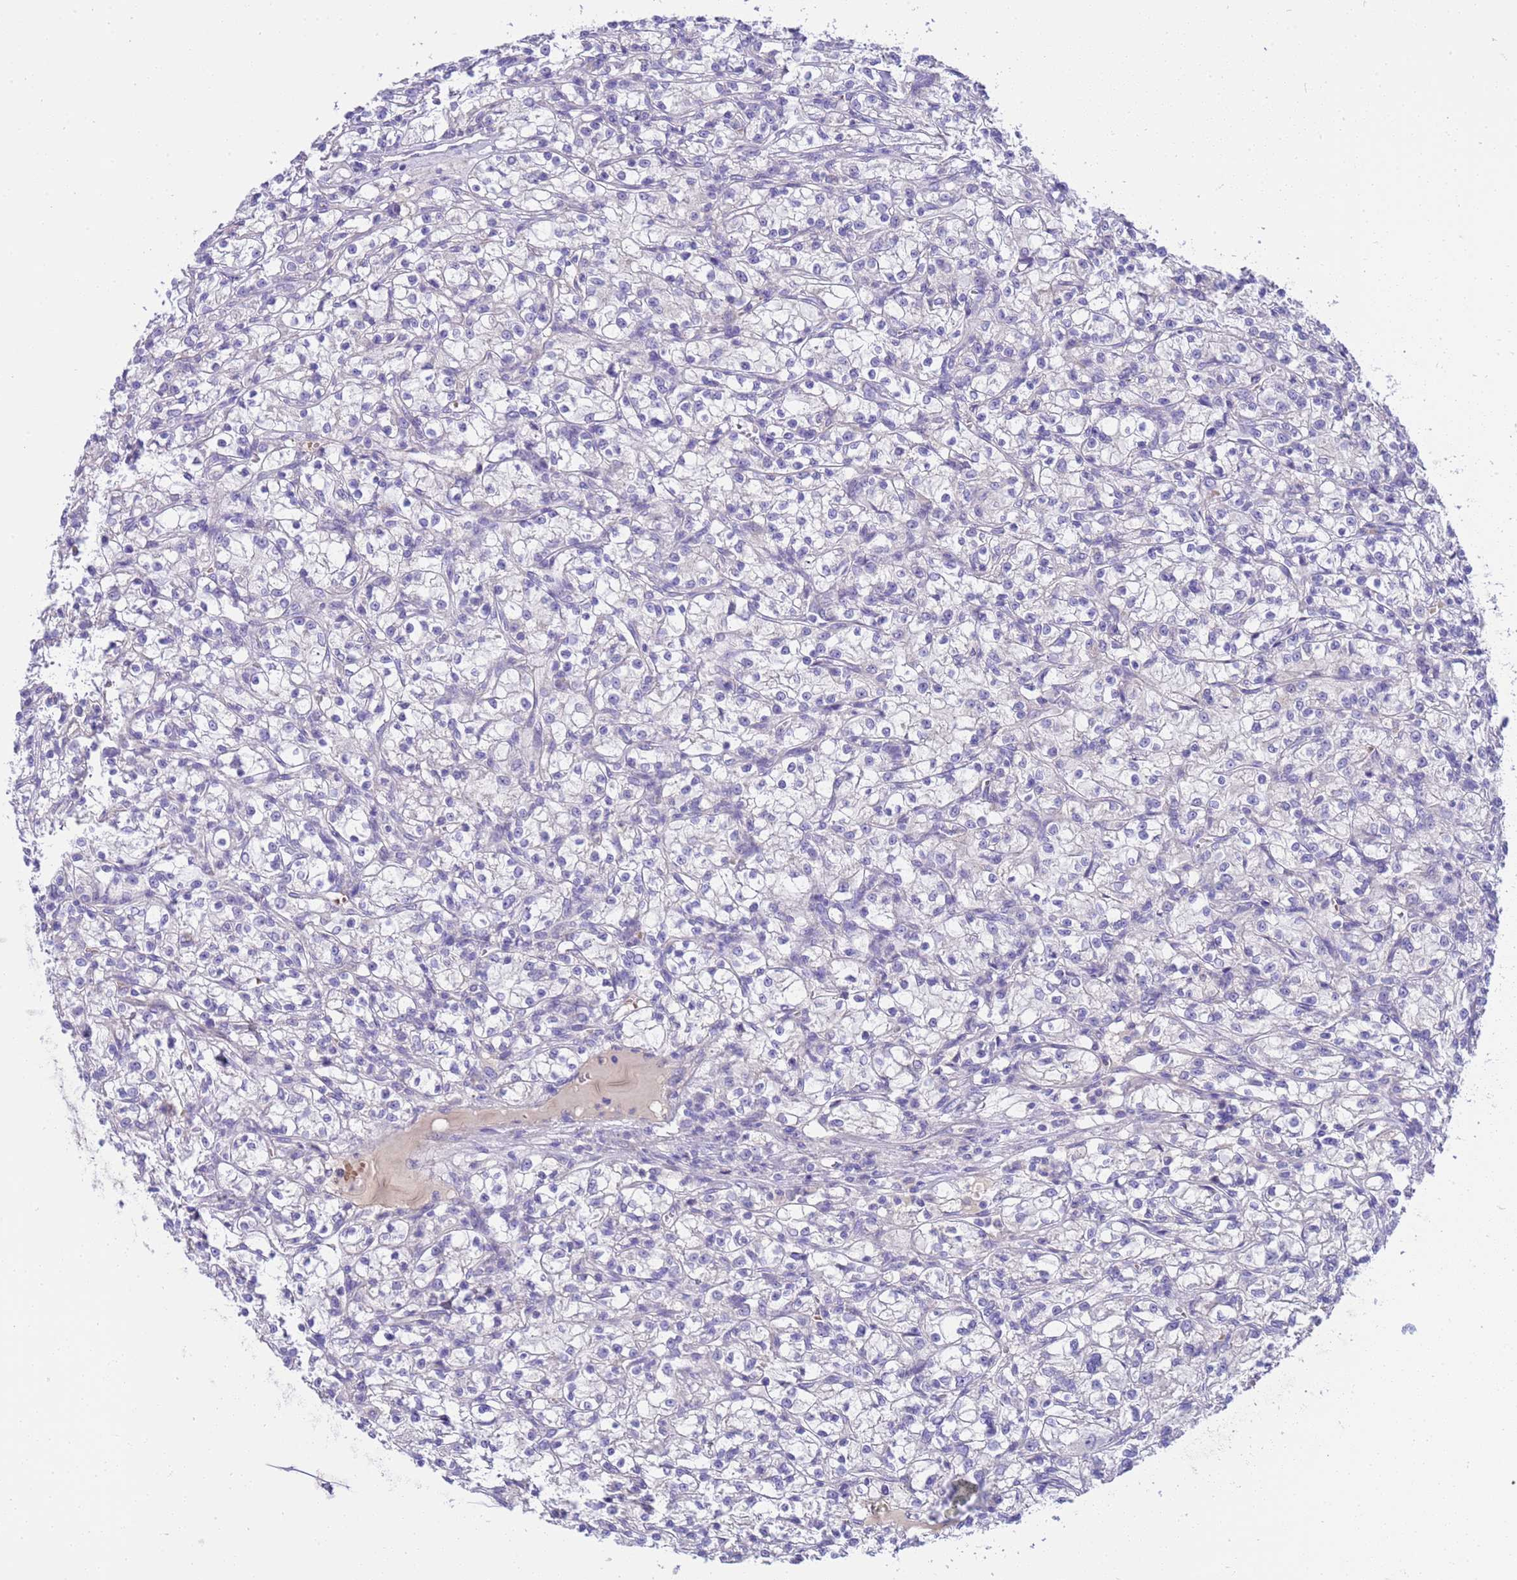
{"staining": {"intensity": "negative", "quantity": "none", "location": "none"}, "tissue": "renal cancer", "cell_type": "Tumor cells", "image_type": "cancer", "snomed": [{"axis": "morphology", "description": "Adenocarcinoma, NOS"}, {"axis": "topography", "description": "Kidney"}], "caption": "Protein analysis of renal cancer exhibits no significant positivity in tumor cells.", "gene": "RIPPLY2", "patient": {"sex": "female", "age": 59}}